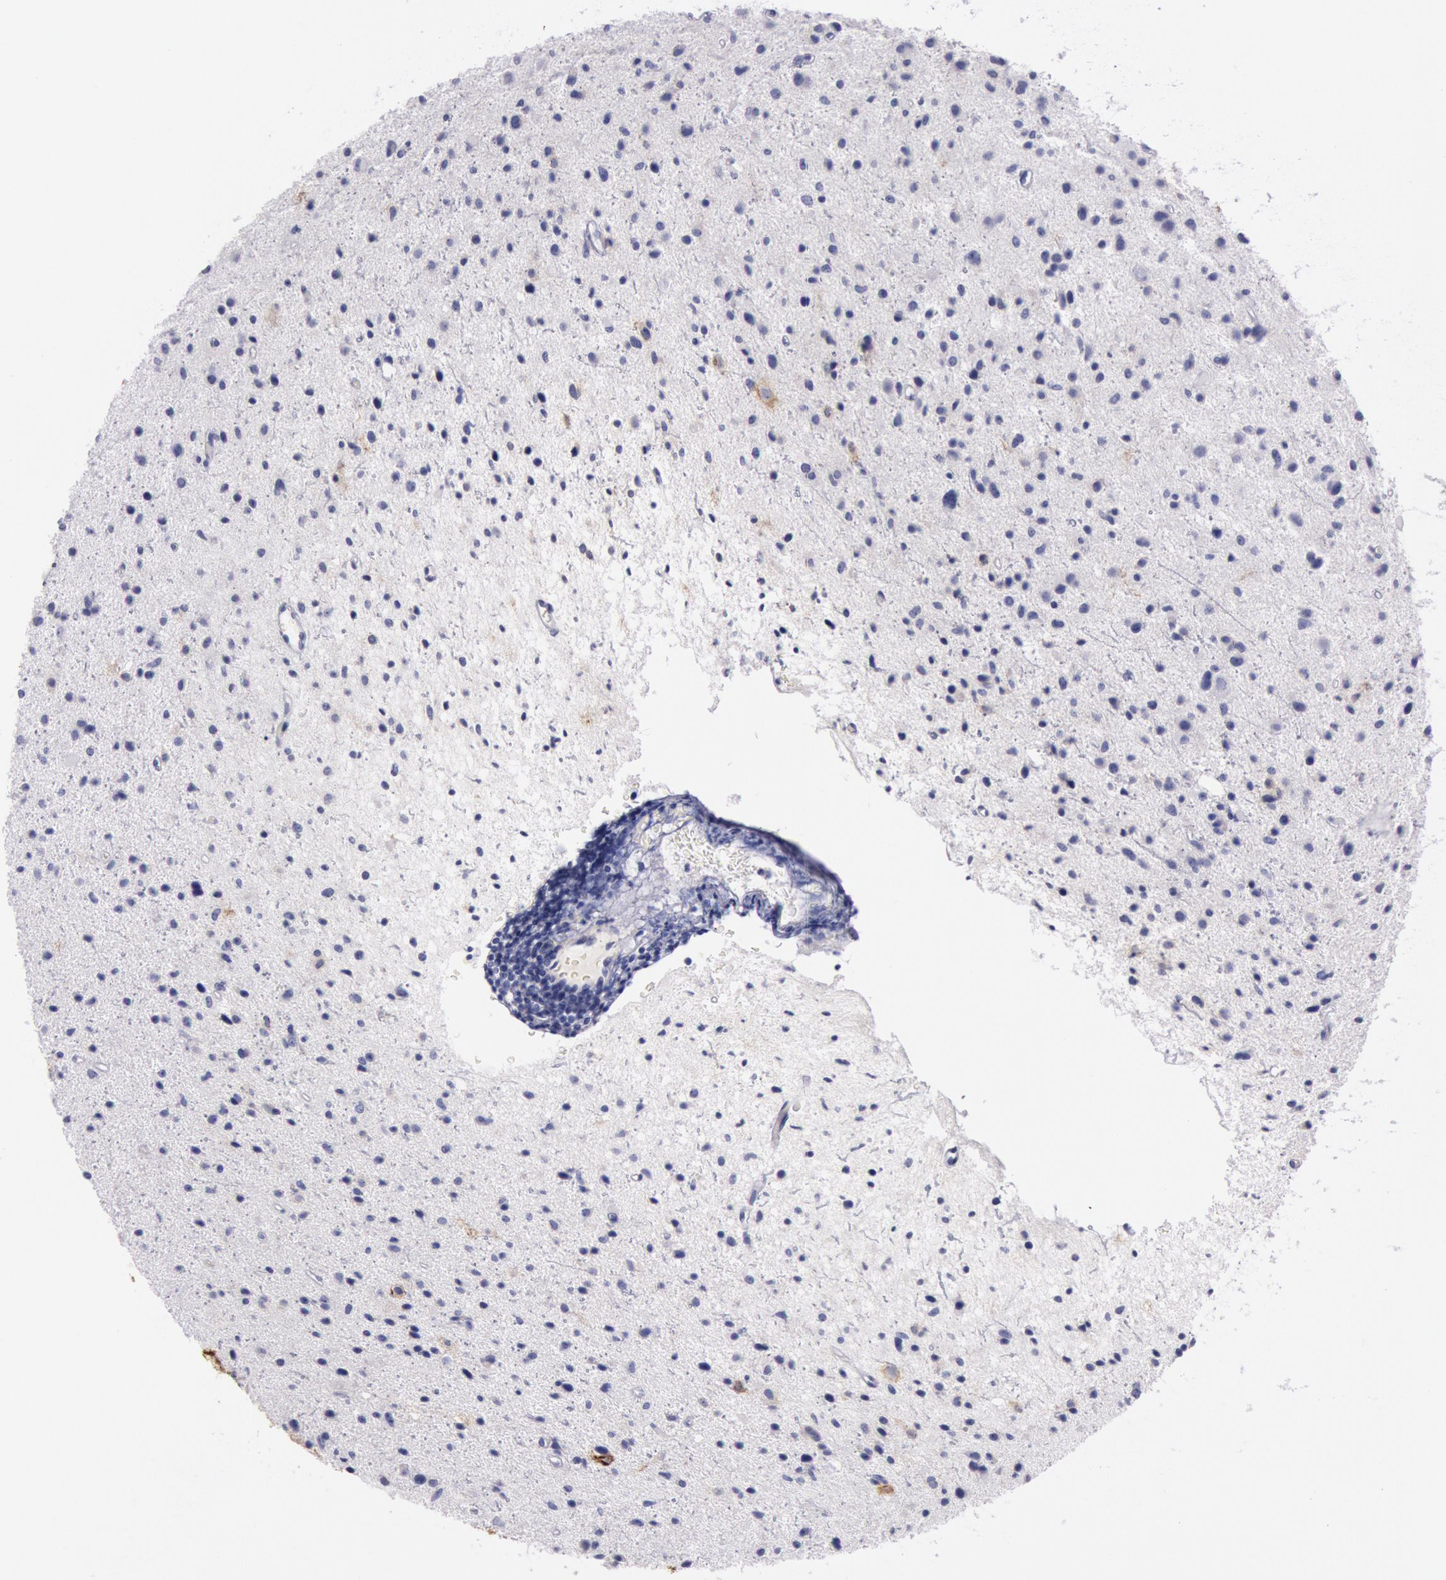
{"staining": {"intensity": "negative", "quantity": "none", "location": "none"}, "tissue": "glioma", "cell_type": "Tumor cells", "image_type": "cancer", "snomed": [{"axis": "morphology", "description": "Glioma, malignant, Low grade"}, {"axis": "topography", "description": "Brain"}], "caption": "Glioma was stained to show a protein in brown. There is no significant positivity in tumor cells.", "gene": "EGFR", "patient": {"sex": "female", "age": 46}}